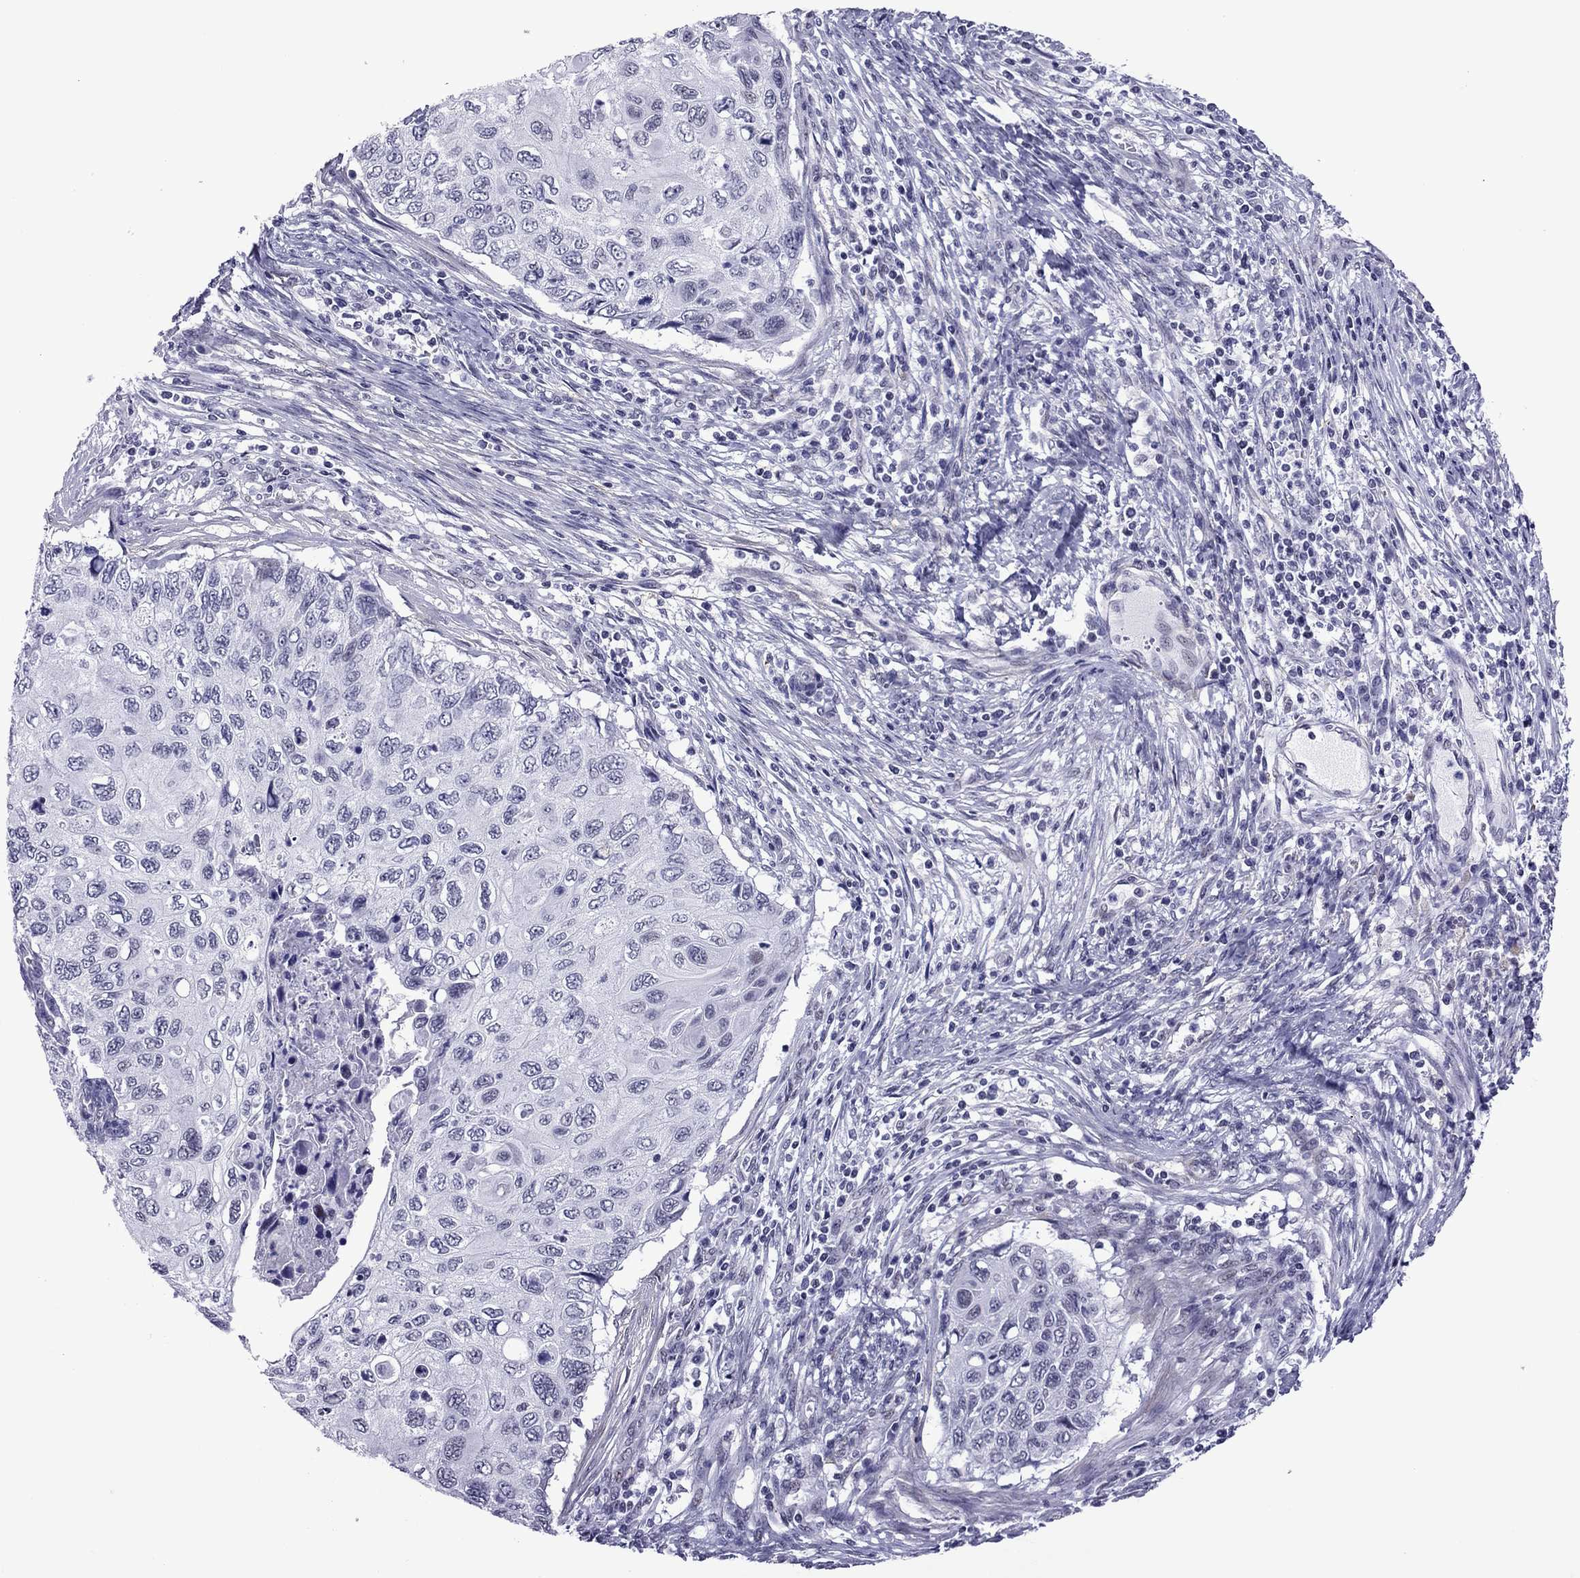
{"staining": {"intensity": "negative", "quantity": "none", "location": "none"}, "tissue": "cervical cancer", "cell_type": "Tumor cells", "image_type": "cancer", "snomed": [{"axis": "morphology", "description": "Squamous cell carcinoma, NOS"}, {"axis": "topography", "description": "Cervix"}], "caption": "Tumor cells are negative for protein expression in human squamous cell carcinoma (cervical).", "gene": "ZNF646", "patient": {"sex": "female", "age": 70}}